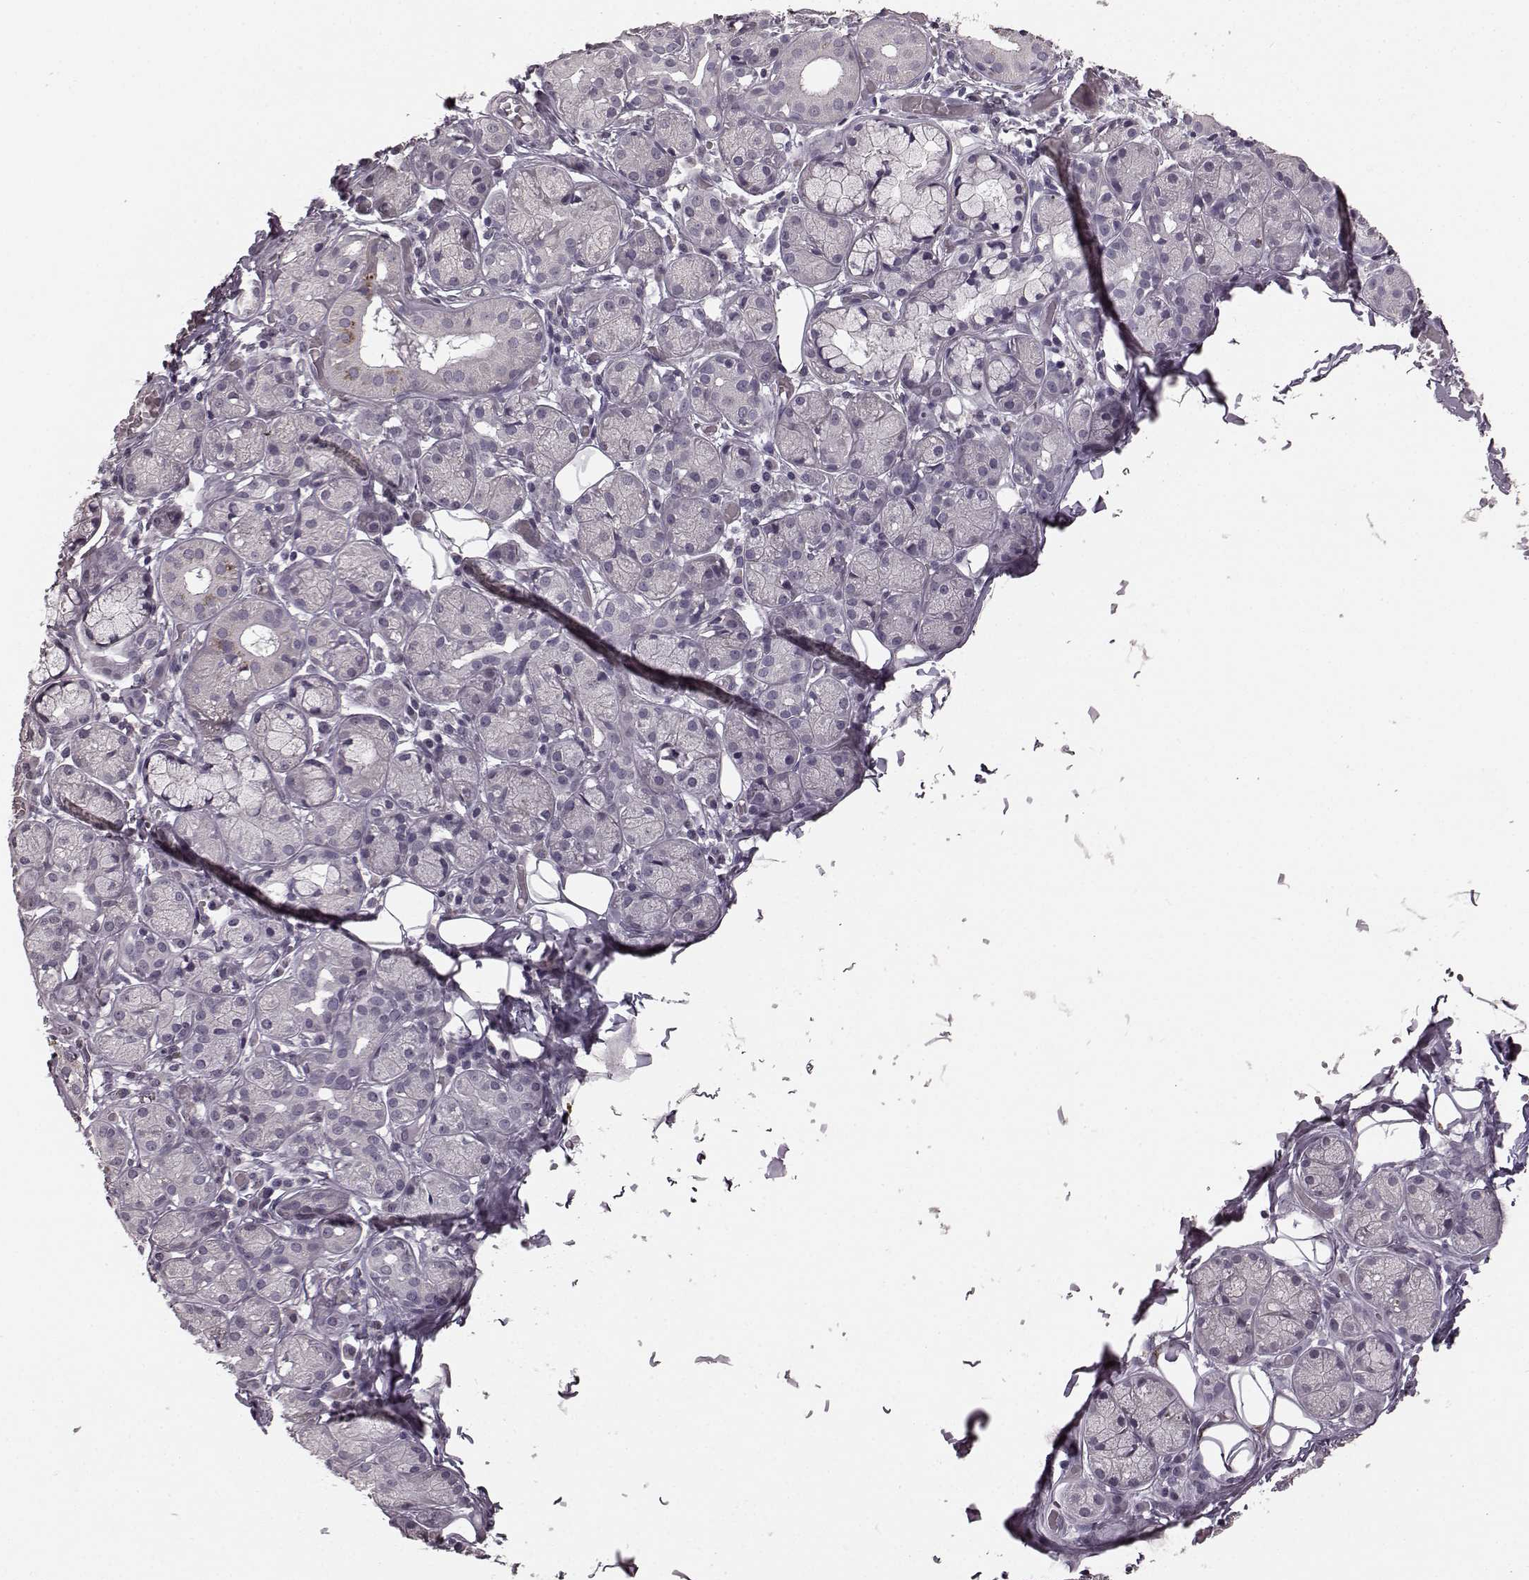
{"staining": {"intensity": "negative", "quantity": "none", "location": "none"}, "tissue": "salivary gland", "cell_type": "Glandular cells", "image_type": "normal", "snomed": [{"axis": "morphology", "description": "Normal tissue, NOS"}, {"axis": "topography", "description": "Salivary gland"}, {"axis": "topography", "description": "Peripheral nerve tissue"}], "caption": "Immunohistochemical staining of normal salivary gland demonstrates no significant positivity in glandular cells.", "gene": "RIT2", "patient": {"sex": "male", "age": 71}}